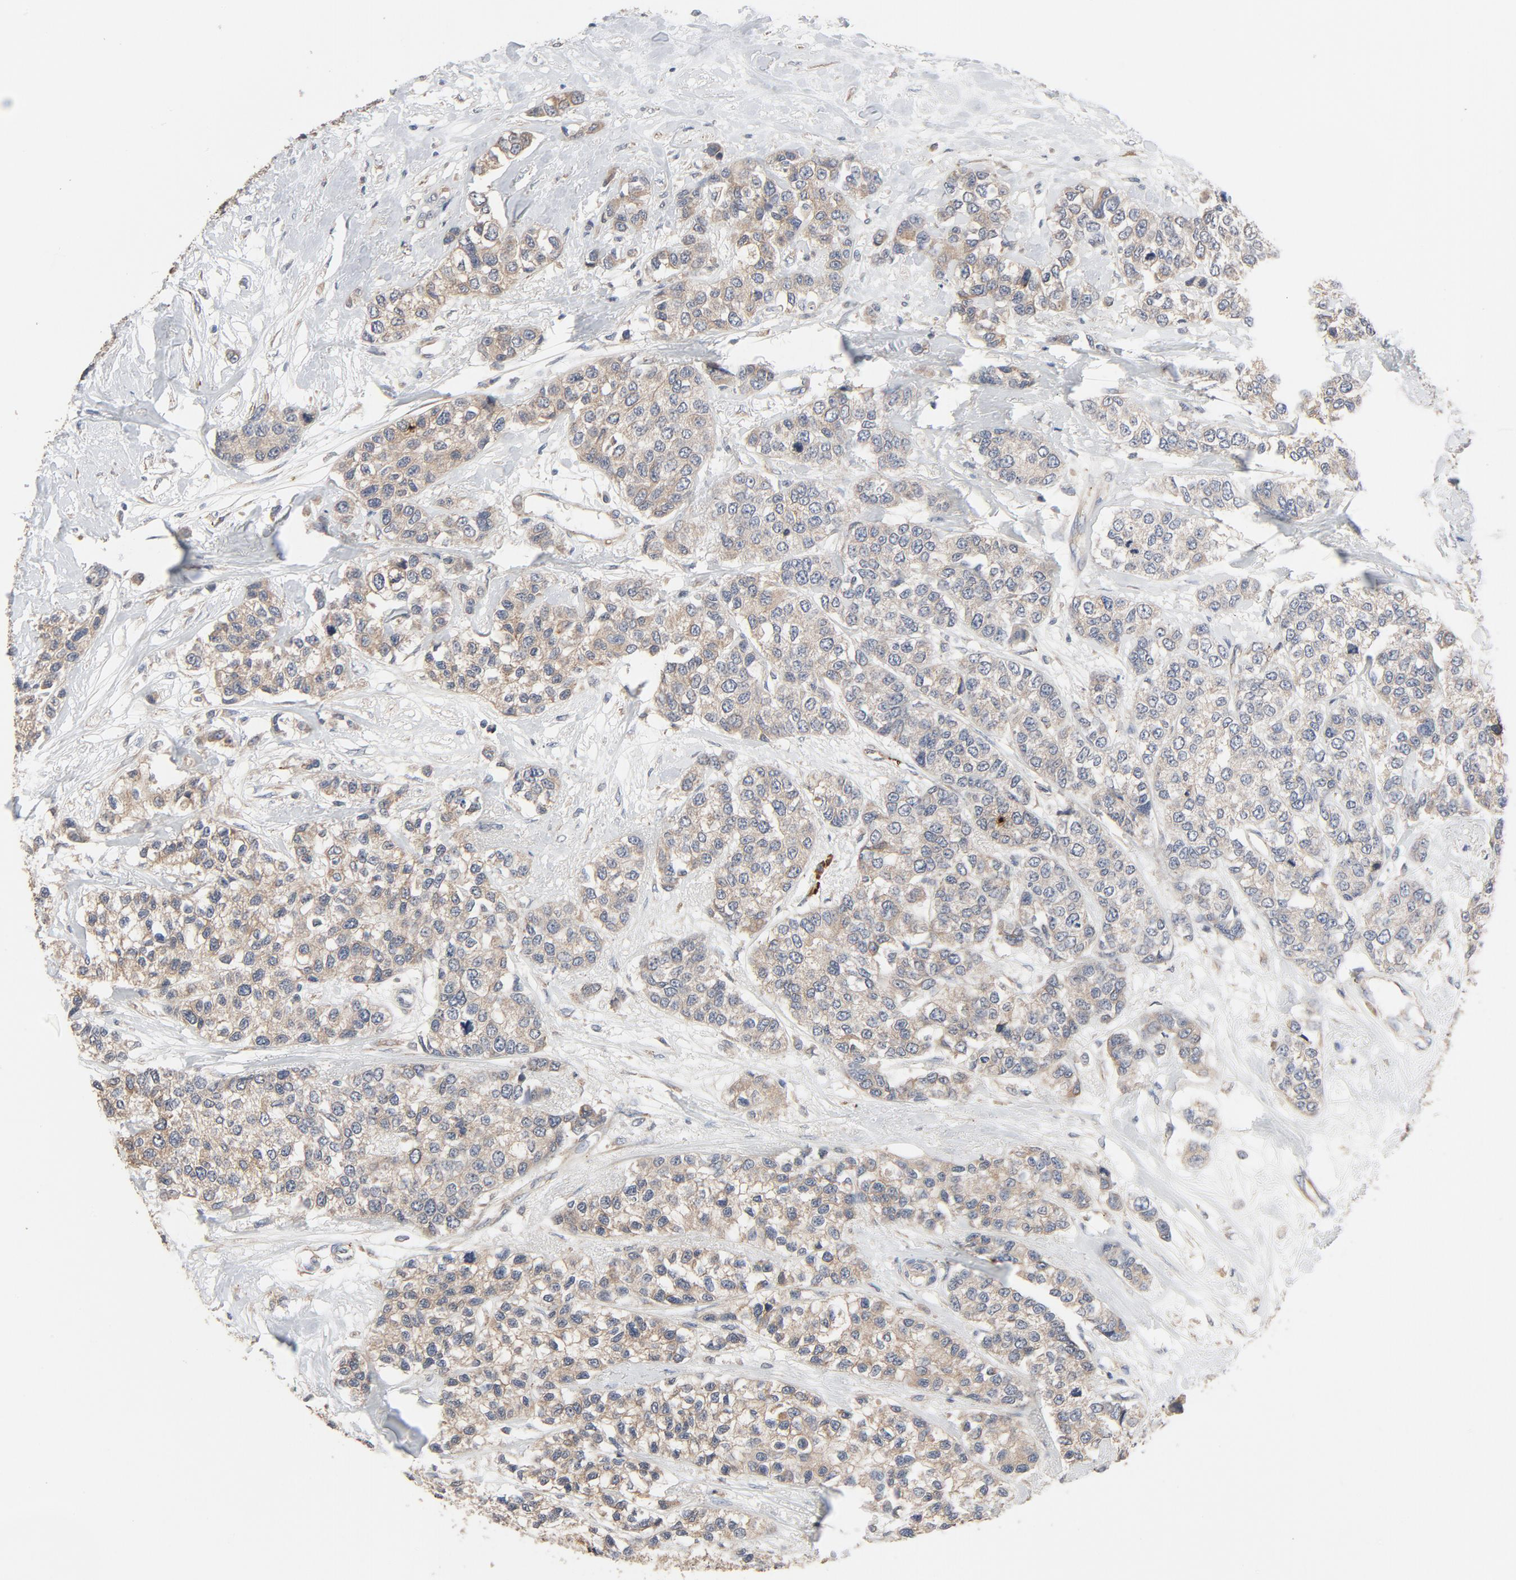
{"staining": {"intensity": "weak", "quantity": ">75%", "location": "cytoplasmic/membranous"}, "tissue": "breast cancer", "cell_type": "Tumor cells", "image_type": "cancer", "snomed": [{"axis": "morphology", "description": "Duct carcinoma"}, {"axis": "topography", "description": "Breast"}], "caption": "Weak cytoplasmic/membranous protein positivity is identified in approximately >75% of tumor cells in breast invasive ductal carcinoma.", "gene": "TLR4", "patient": {"sex": "female", "age": 51}}